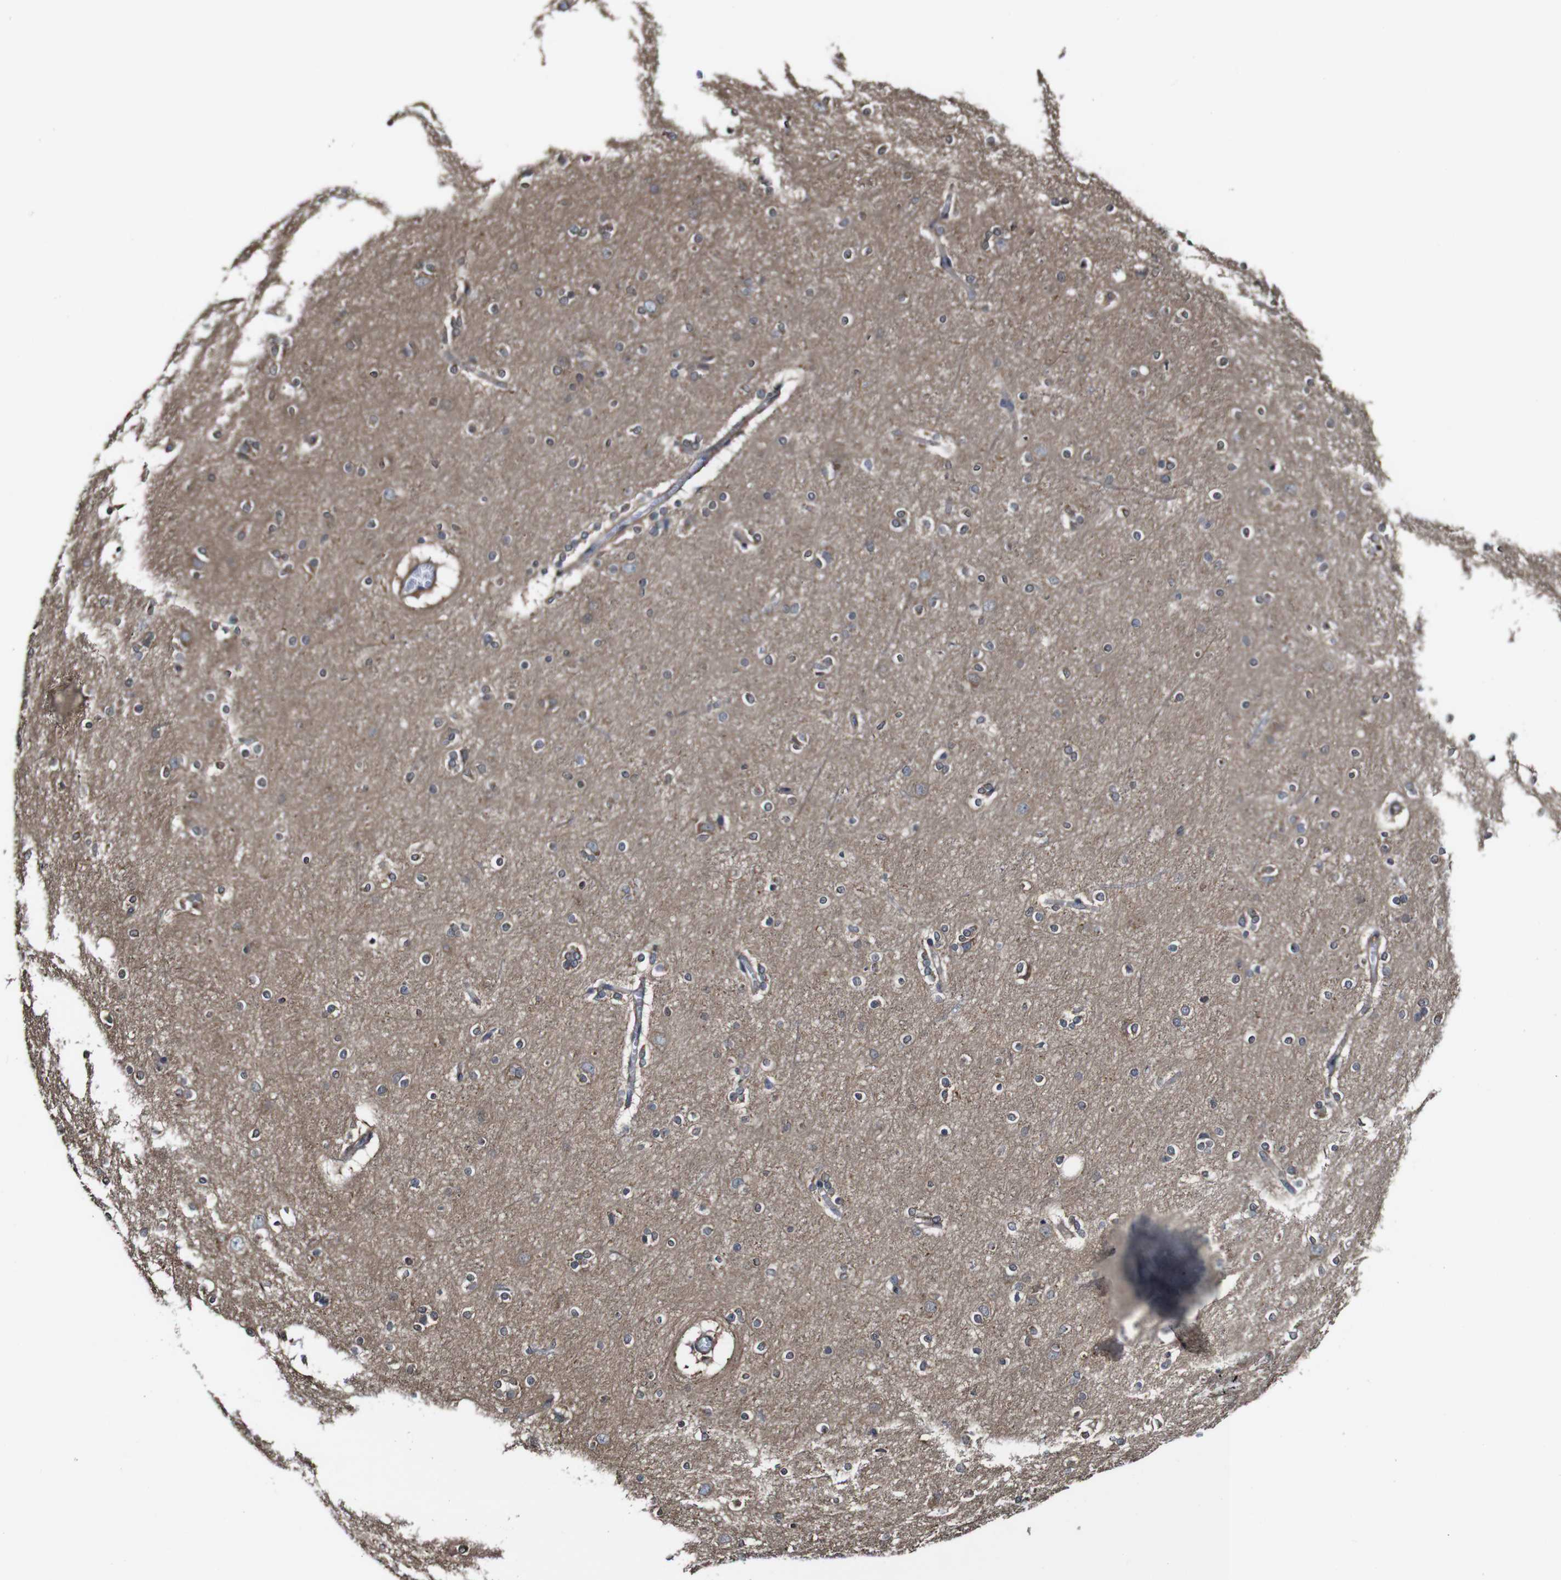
{"staining": {"intensity": "moderate", "quantity": "<25%", "location": "cytoplasmic/membranous"}, "tissue": "cerebral cortex", "cell_type": "Endothelial cells", "image_type": "normal", "snomed": [{"axis": "morphology", "description": "Normal tissue, NOS"}, {"axis": "topography", "description": "Cerebral cortex"}], "caption": "Protein expression analysis of unremarkable cerebral cortex reveals moderate cytoplasmic/membranous expression in approximately <25% of endothelial cells.", "gene": "PTPRR", "patient": {"sex": "female", "age": 54}}